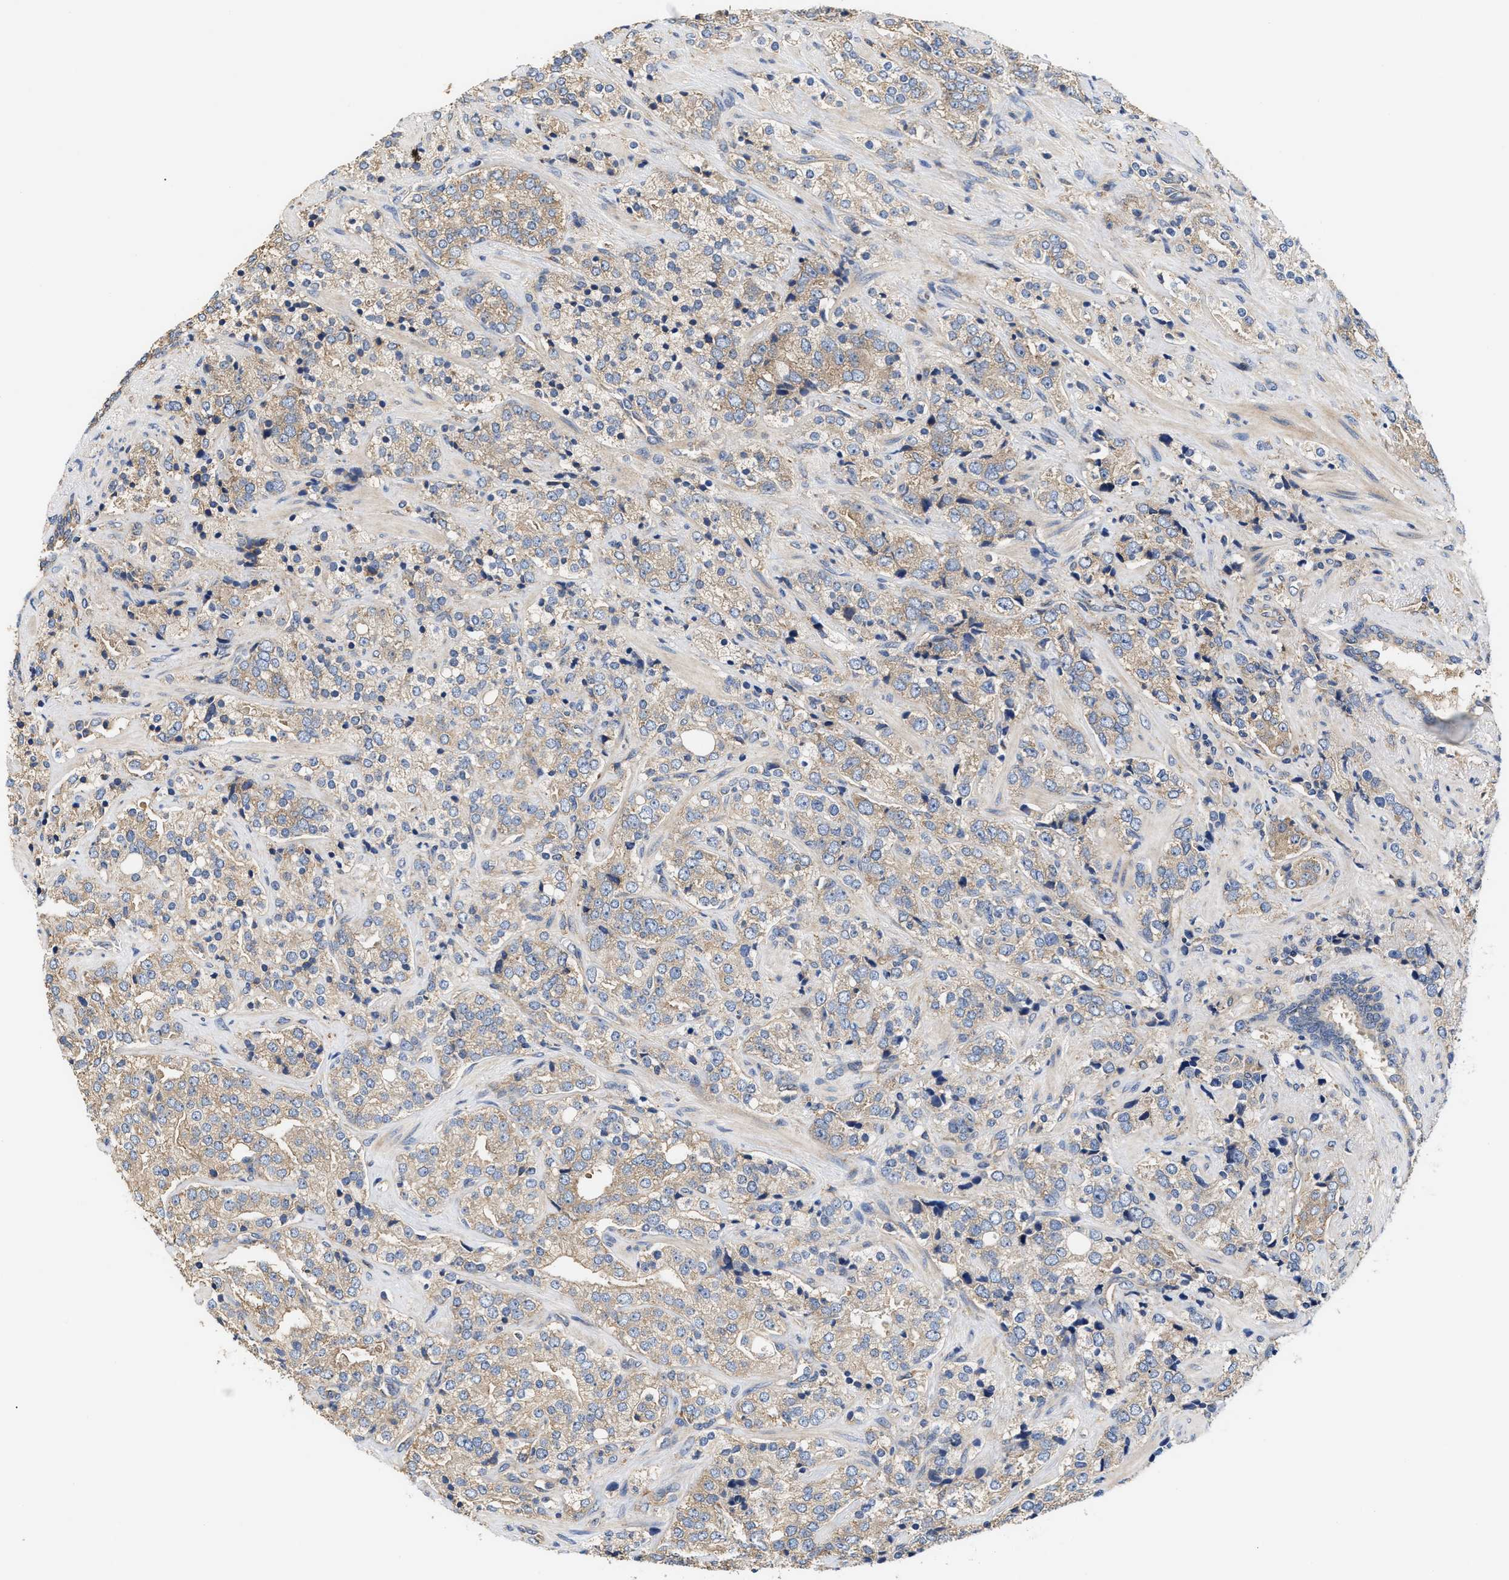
{"staining": {"intensity": "weak", "quantity": "<25%", "location": "cytoplasmic/membranous"}, "tissue": "prostate cancer", "cell_type": "Tumor cells", "image_type": "cancer", "snomed": [{"axis": "morphology", "description": "Adenocarcinoma, High grade"}, {"axis": "topography", "description": "Prostate"}], "caption": "Immunohistochemistry (IHC) photomicrograph of human prostate adenocarcinoma (high-grade) stained for a protein (brown), which displays no positivity in tumor cells.", "gene": "KLB", "patient": {"sex": "male", "age": 71}}